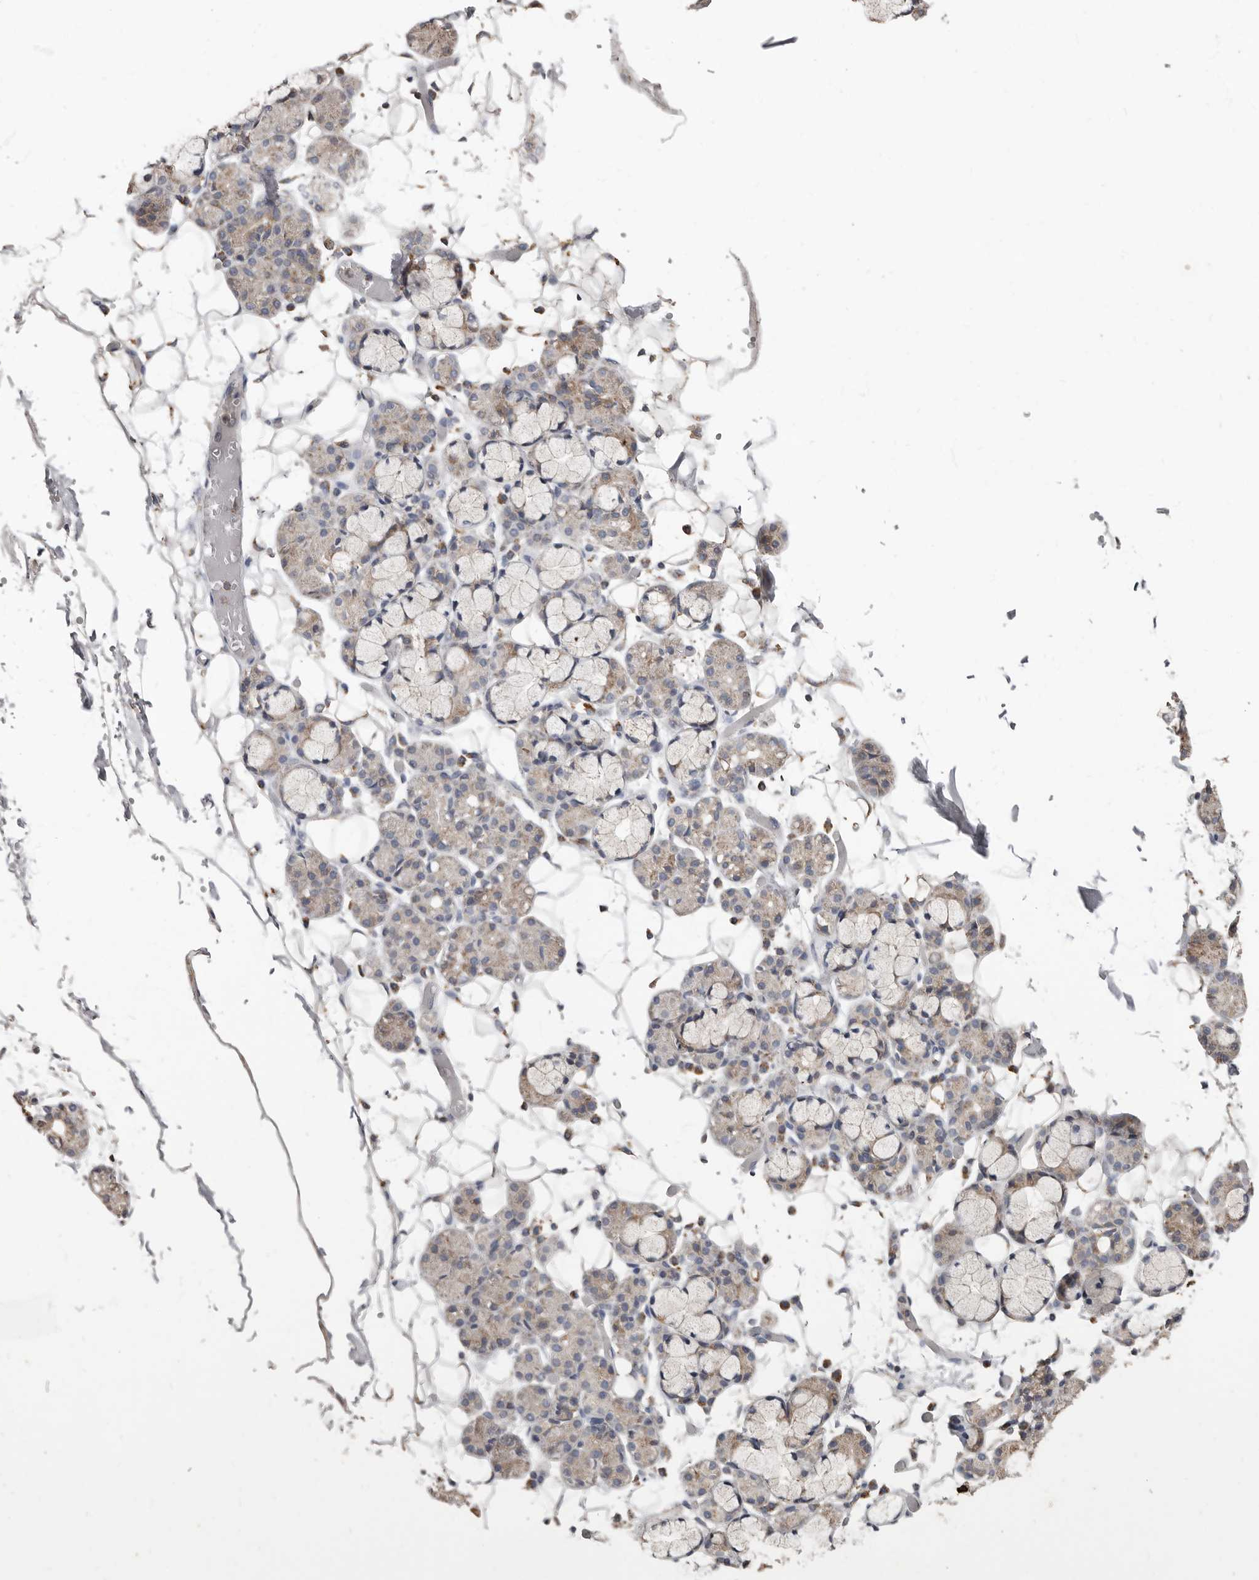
{"staining": {"intensity": "moderate", "quantity": "<25%", "location": "cytoplasmic/membranous"}, "tissue": "salivary gland", "cell_type": "Glandular cells", "image_type": "normal", "snomed": [{"axis": "morphology", "description": "Normal tissue, NOS"}, {"axis": "topography", "description": "Salivary gland"}], "caption": "Brown immunohistochemical staining in unremarkable human salivary gland demonstrates moderate cytoplasmic/membranous positivity in about <25% of glandular cells. (Stains: DAB (3,3'-diaminobenzidine) in brown, nuclei in blue, Microscopy: brightfield microscopy at high magnification).", "gene": "KIF26B", "patient": {"sex": "male", "age": 63}}